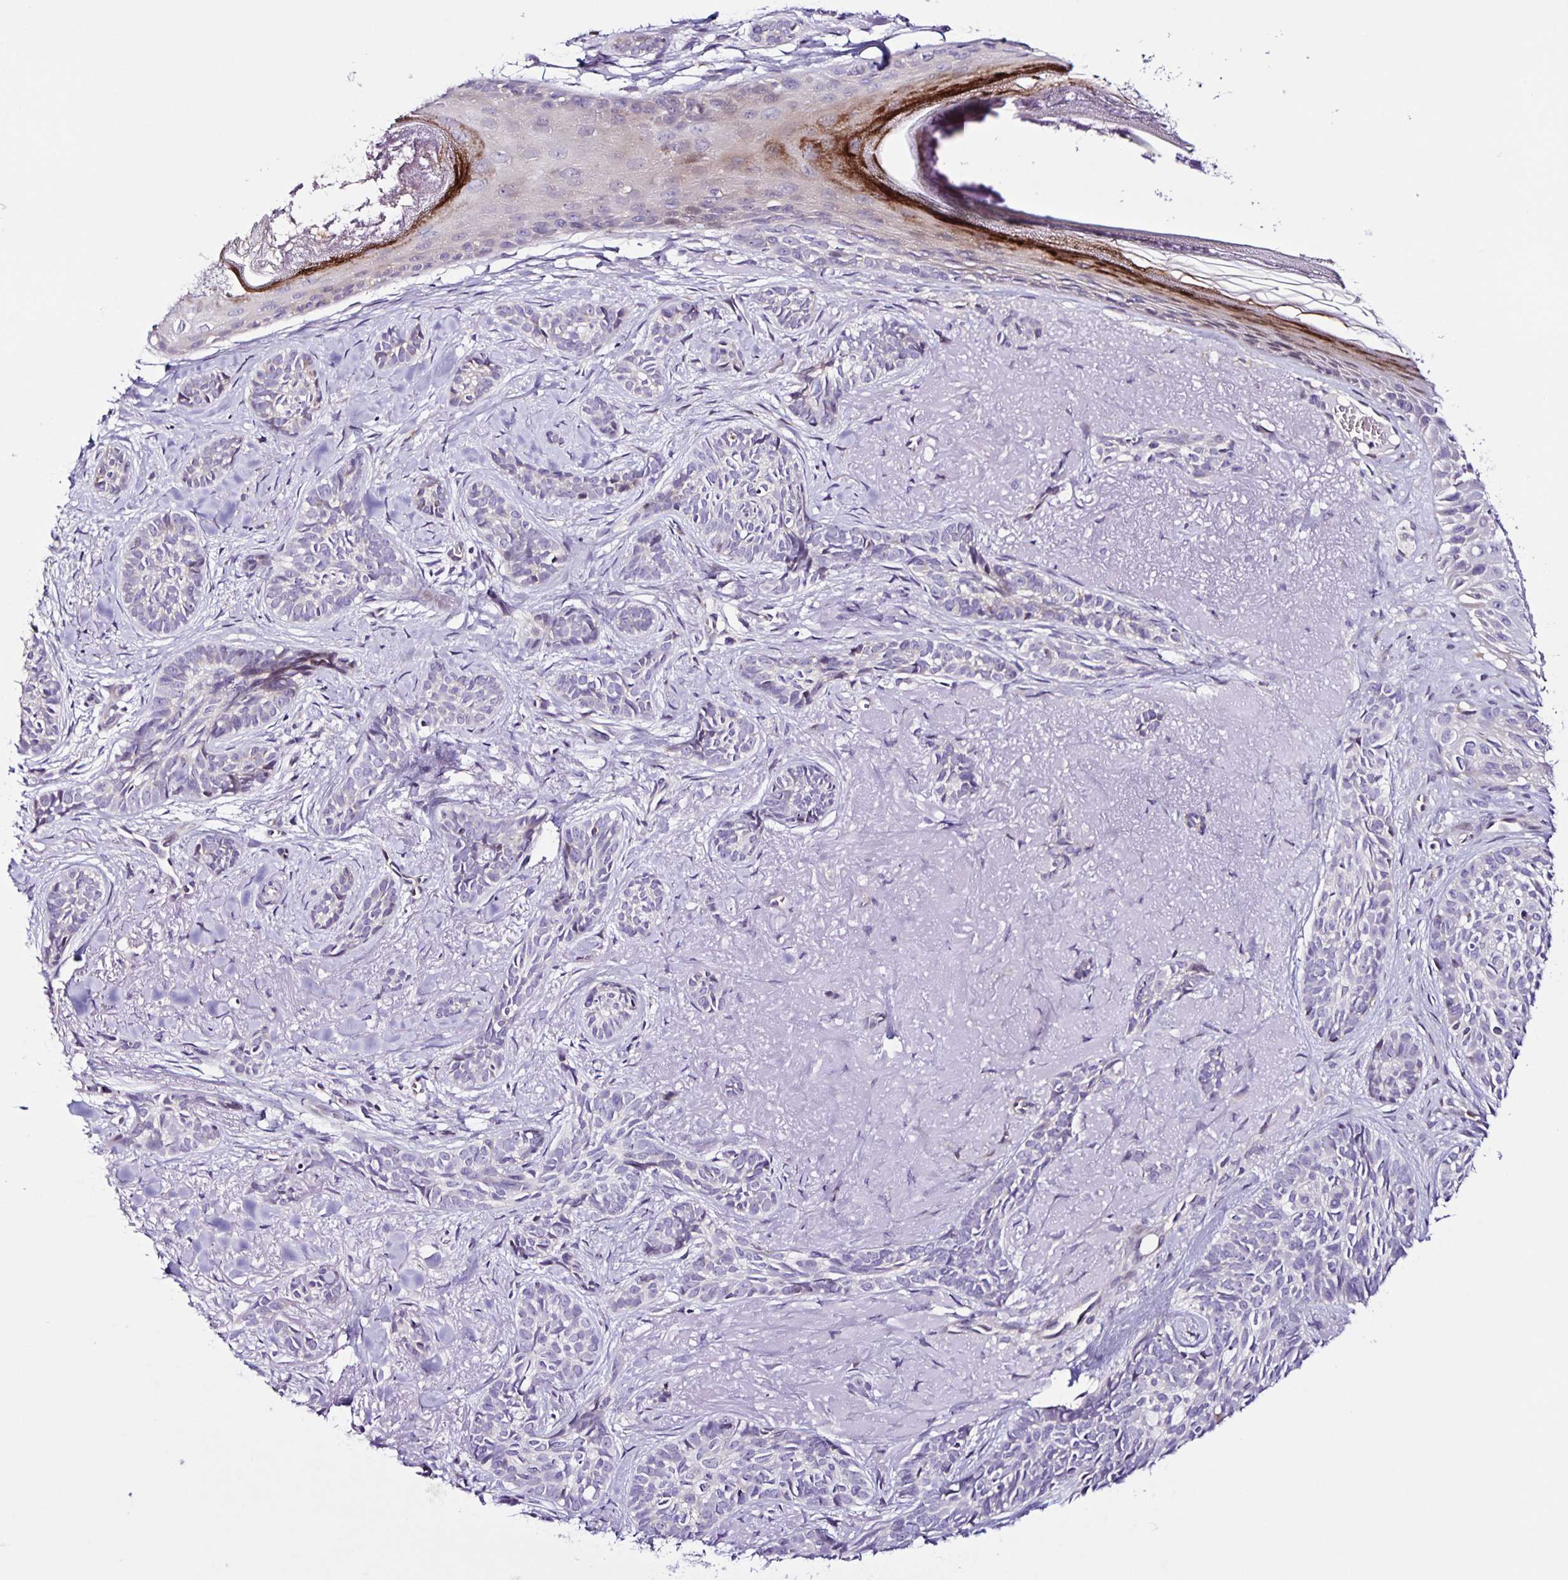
{"staining": {"intensity": "negative", "quantity": "none", "location": "none"}, "tissue": "skin cancer", "cell_type": "Tumor cells", "image_type": "cancer", "snomed": [{"axis": "morphology", "description": "Basal cell carcinoma"}, {"axis": "morphology", "description": "BCC, high aggressive"}, {"axis": "topography", "description": "Skin"}], "caption": "Human skin bcc,  high aggressive stained for a protein using IHC displays no staining in tumor cells.", "gene": "RNFT2", "patient": {"sex": "female", "age": 79}}